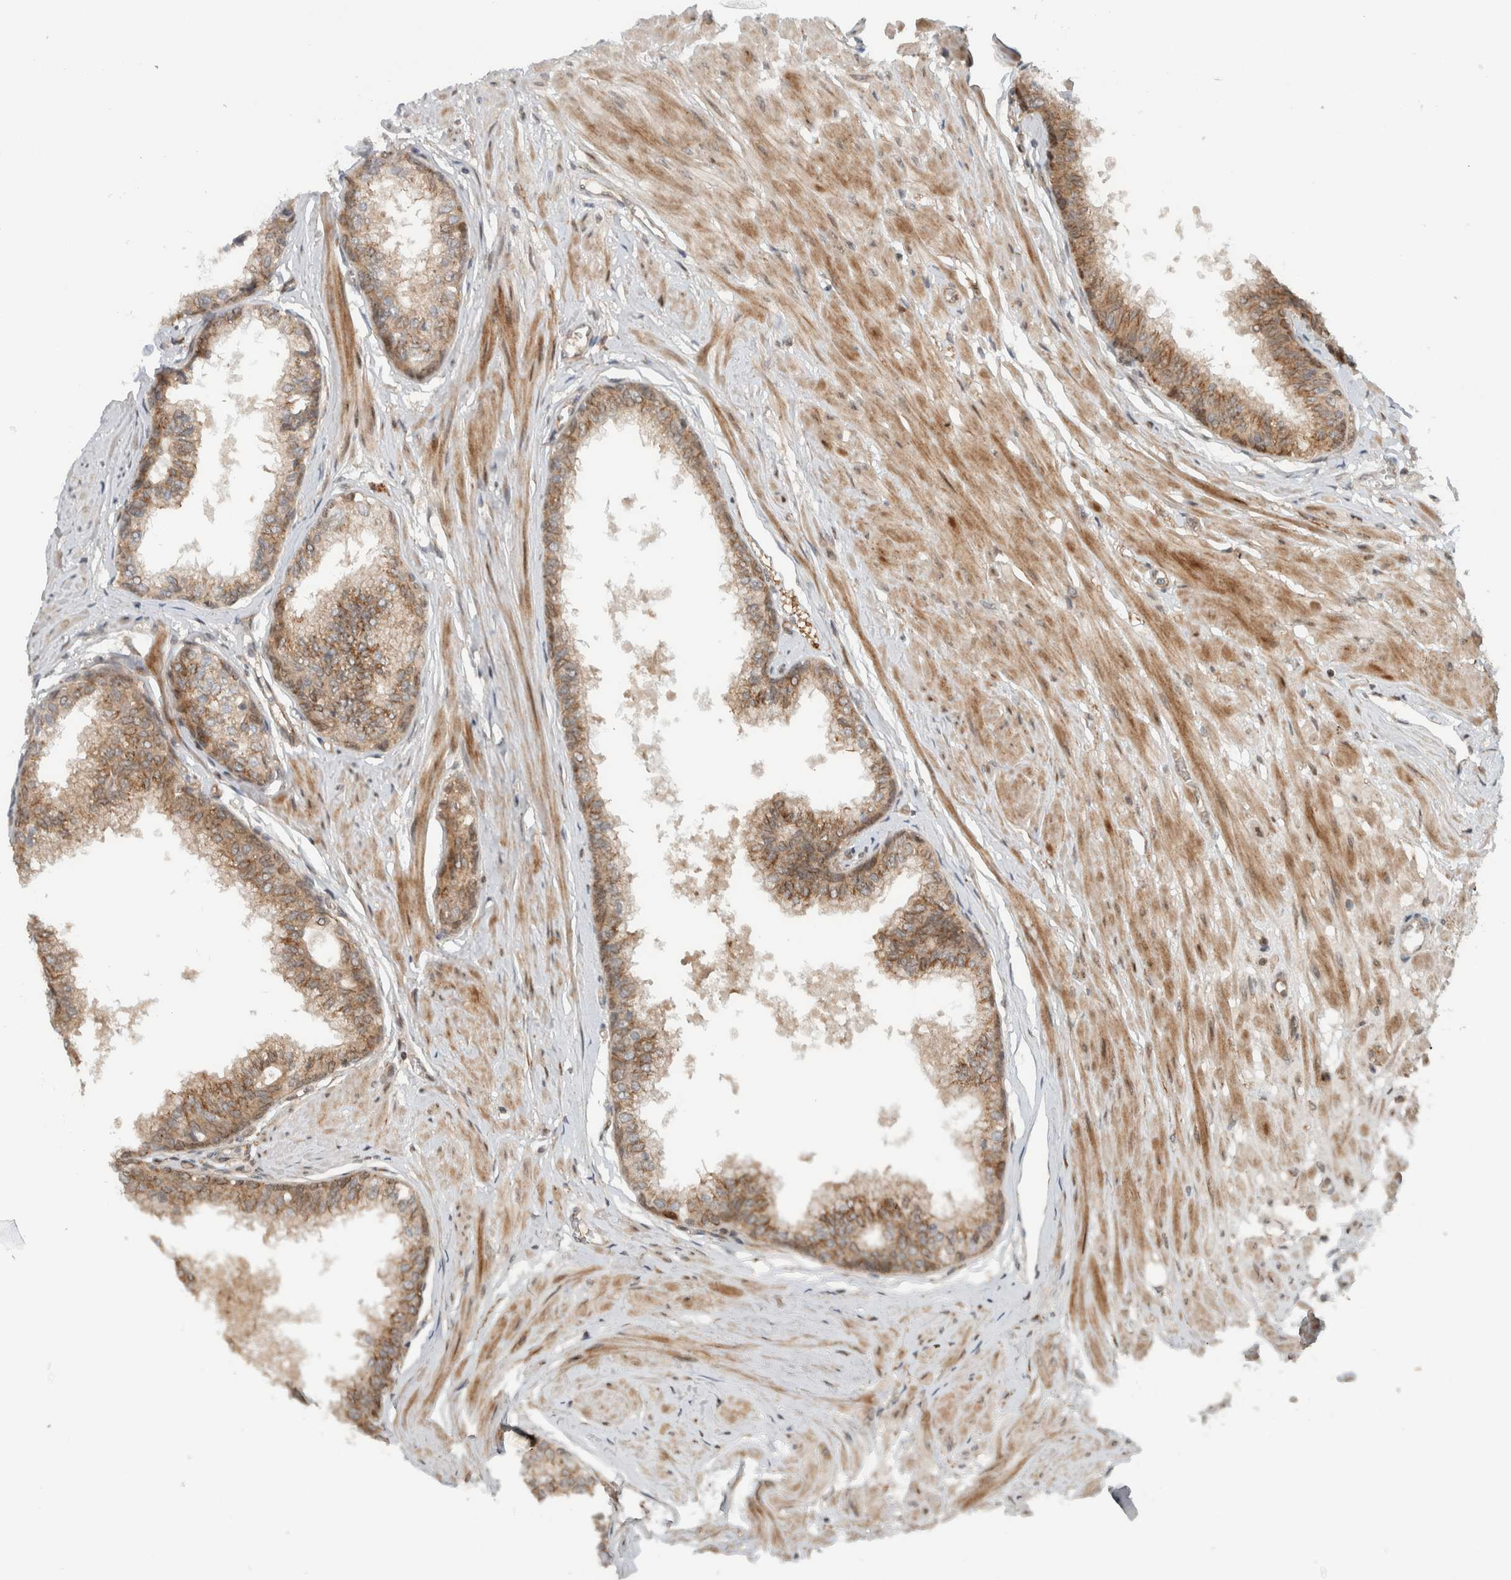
{"staining": {"intensity": "moderate", "quantity": ">75%", "location": "cytoplasmic/membranous"}, "tissue": "seminal vesicle", "cell_type": "Glandular cells", "image_type": "normal", "snomed": [{"axis": "morphology", "description": "Normal tissue, NOS"}, {"axis": "topography", "description": "Prostate"}, {"axis": "topography", "description": "Seminal veicle"}], "caption": "Benign seminal vesicle reveals moderate cytoplasmic/membranous positivity in approximately >75% of glandular cells The staining was performed using DAB, with brown indicating positive protein expression. Nuclei are stained blue with hematoxylin..", "gene": "KLHL6", "patient": {"sex": "male", "age": 60}}